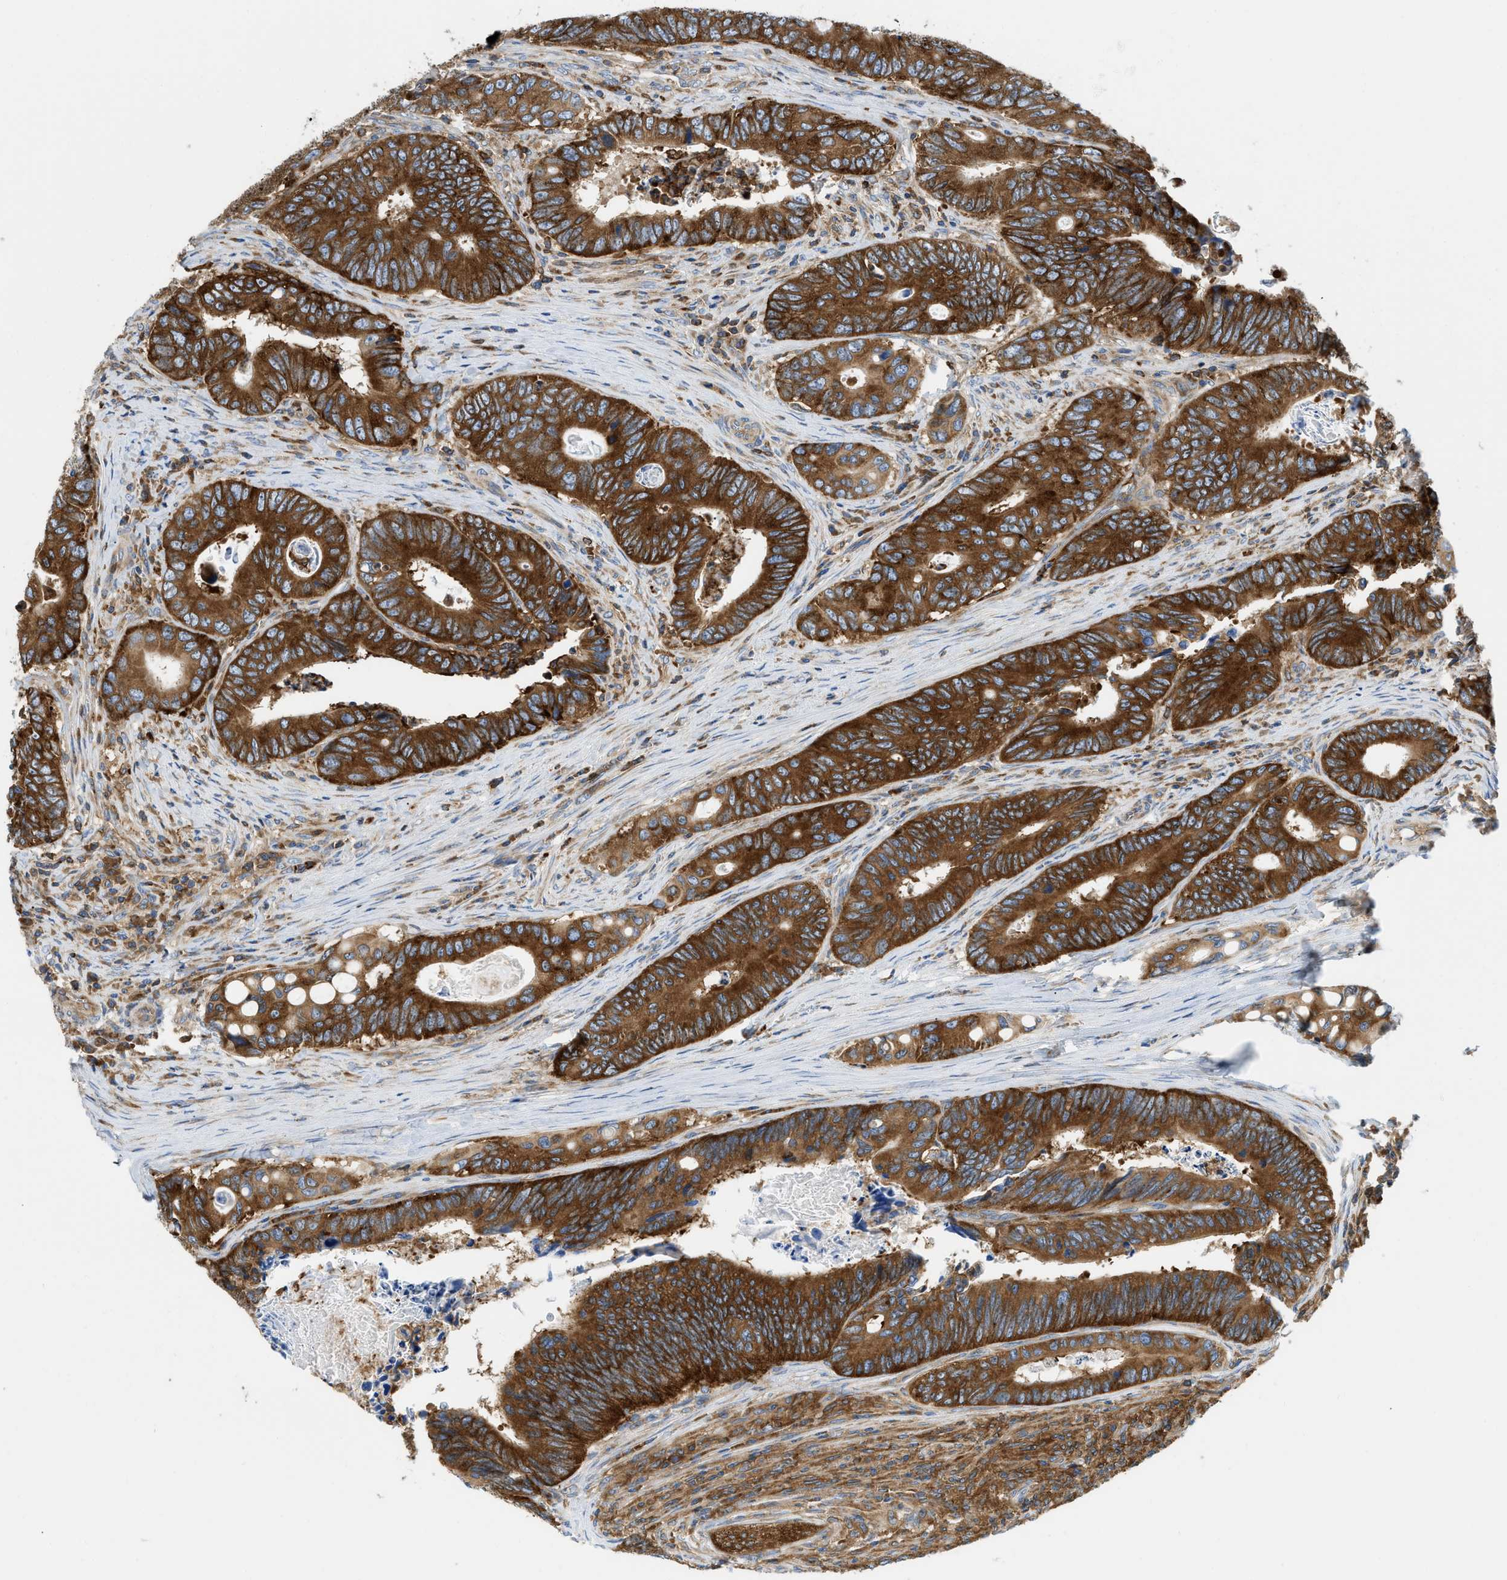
{"staining": {"intensity": "strong", "quantity": ">75%", "location": "cytoplasmic/membranous"}, "tissue": "colorectal cancer", "cell_type": "Tumor cells", "image_type": "cancer", "snomed": [{"axis": "morphology", "description": "Inflammation, NOS"}, {"axis": "morphology", "description": "Adenocarcinoma, NOS"}, {"axis": "topography", "description": "Colon"}], "caption": "Tumor cells show high levels of strong cytoplasmic/membranous expression in about >75% of cells in human colorectal cancer.", "gene": "GPAT4", "patient": {"sex": "male", "age": 72}}